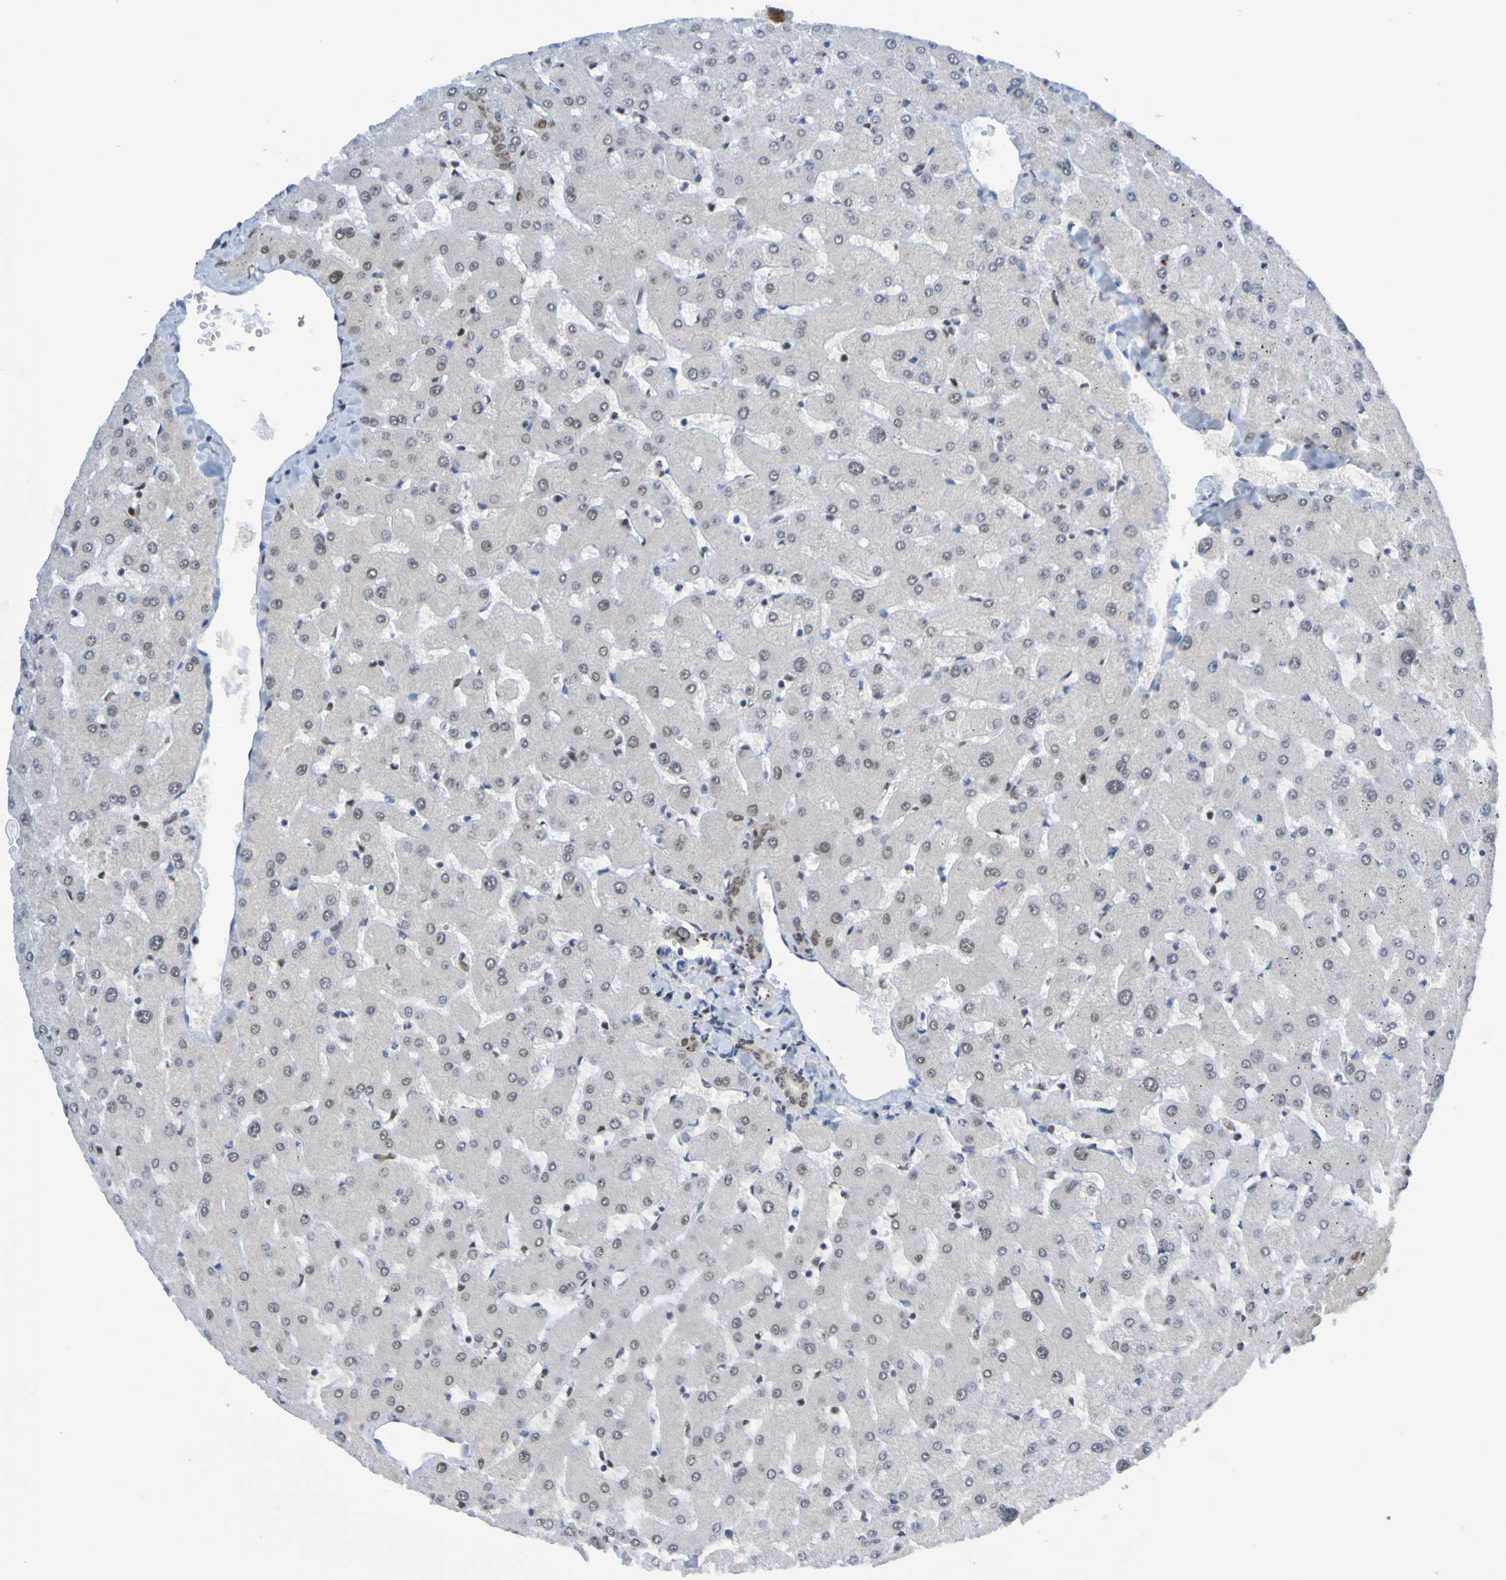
{"staining": {"intensity": "weak", "quantity": ">75%", "location": "nuclear"}, "tissue": "liver", "cell_type": "Cholangiocytes", "image_type": "normal", "snomed": [{"axis": "morphology", "description": "Normal tissue, NOS"}, {"axis": "topography", "description": "Liver"}], "caption": "This micrograph displays IHC staining of unremarkable liver, with low weak nuclear staining in about >75% of cholangiocytes.", "gene": "HDAC2", "patient": {"sex": "female", "age": 63}}